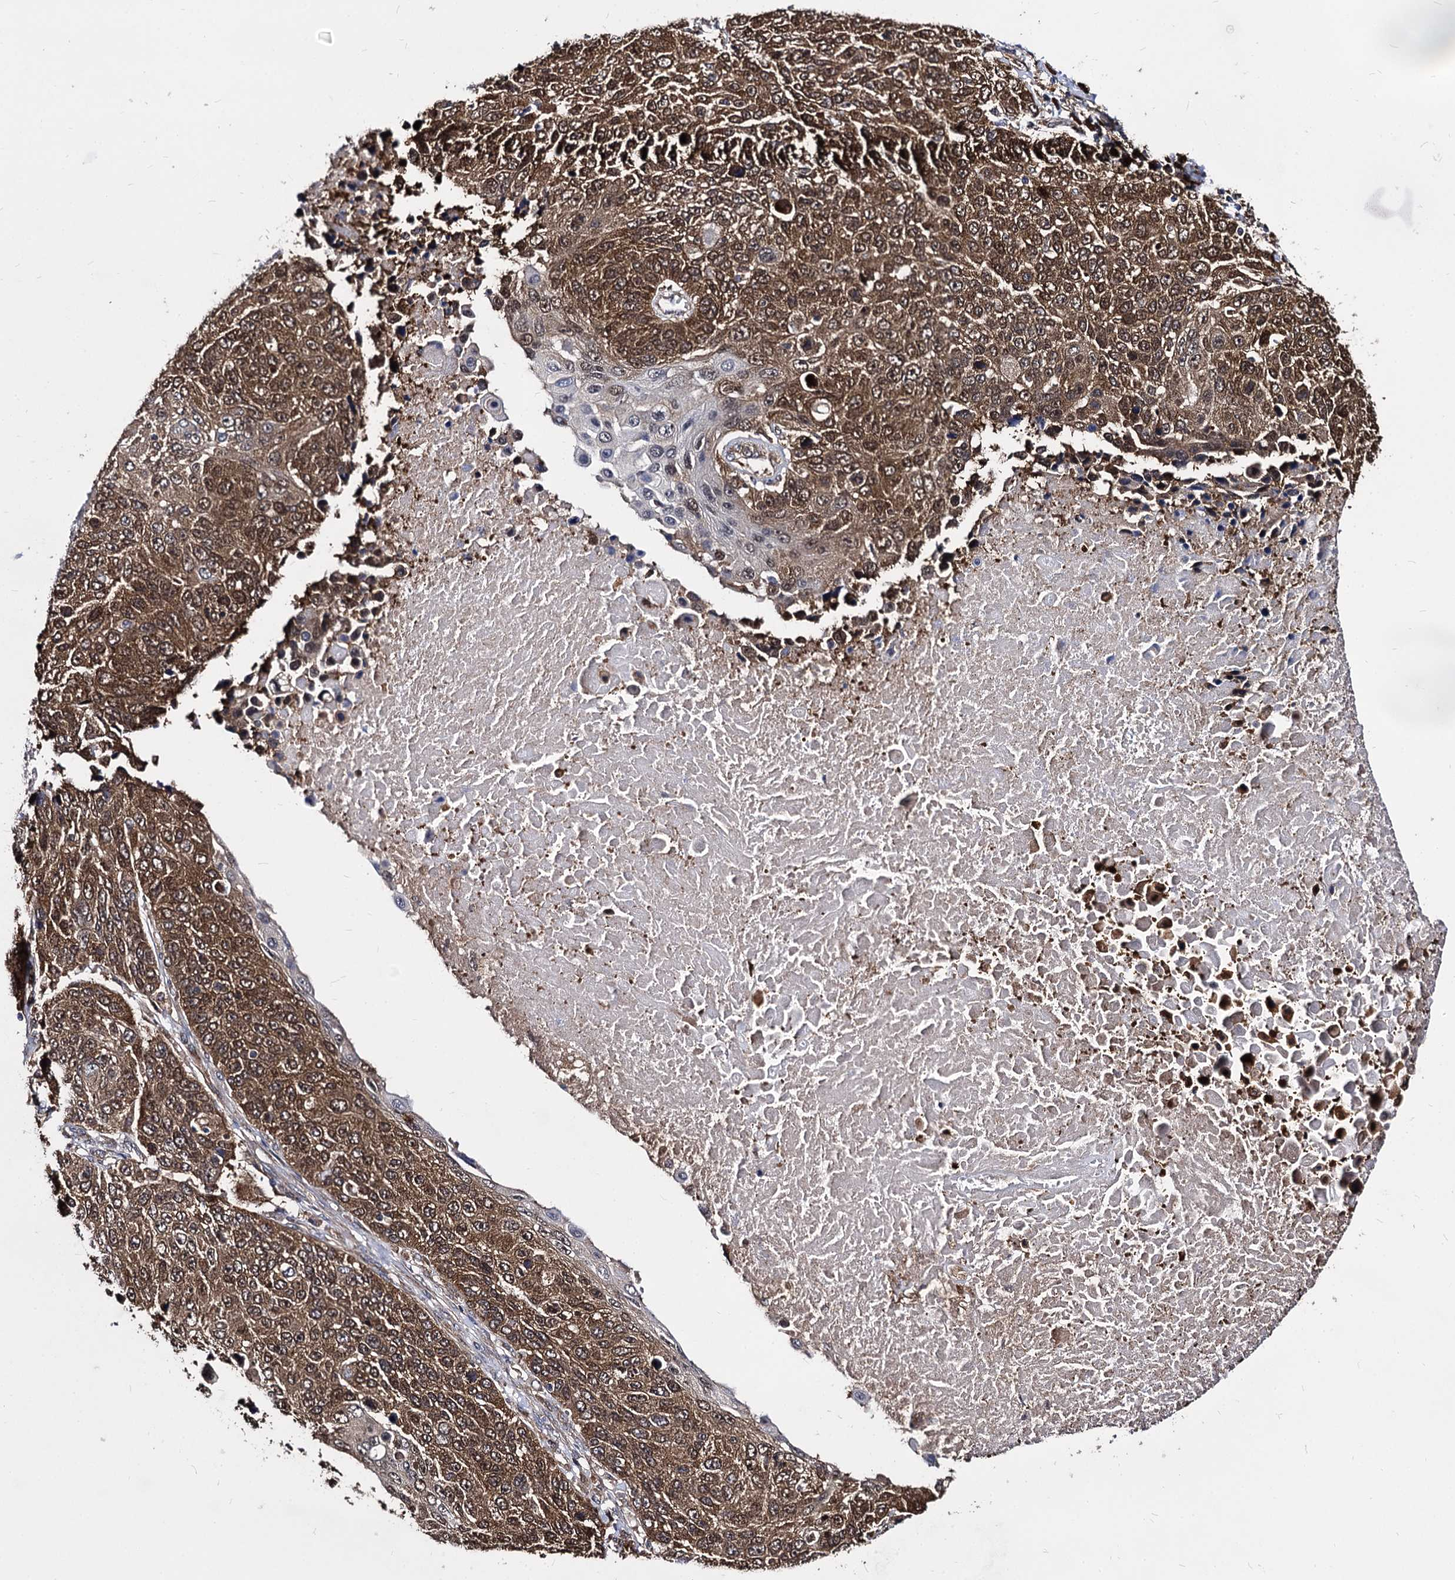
{"staining": {"intensity": "moderate", "quantity": ">75%", "location": "cytoplasmic/membranous,nuclear"}, "tissue": "lung cancer", "cell_type": "Tumor cells", "image_type": "cancer", "snomed": [{"axis": "morphology", "description": "Normal tissue, NOS"}, {"axis": "morphology", "description": "Squamous cell carcinoma, NOS"}, {"axis": "topography", "description": "Lymph node"}, {"axis": "topography", "description": "Lung"}], "caption": "A histopathology image of lung squamous cell carcinoma stained for a protein exhibits moderate cytoplasmic/membranous and nuclear brown staining in tumor cells. Using DAB (brown) and hematoxylin (blue) stains, captured at high magnification using brightfield microscopy.", "gene": "NME1", "patient": {"sex": "male", "age": 66}}